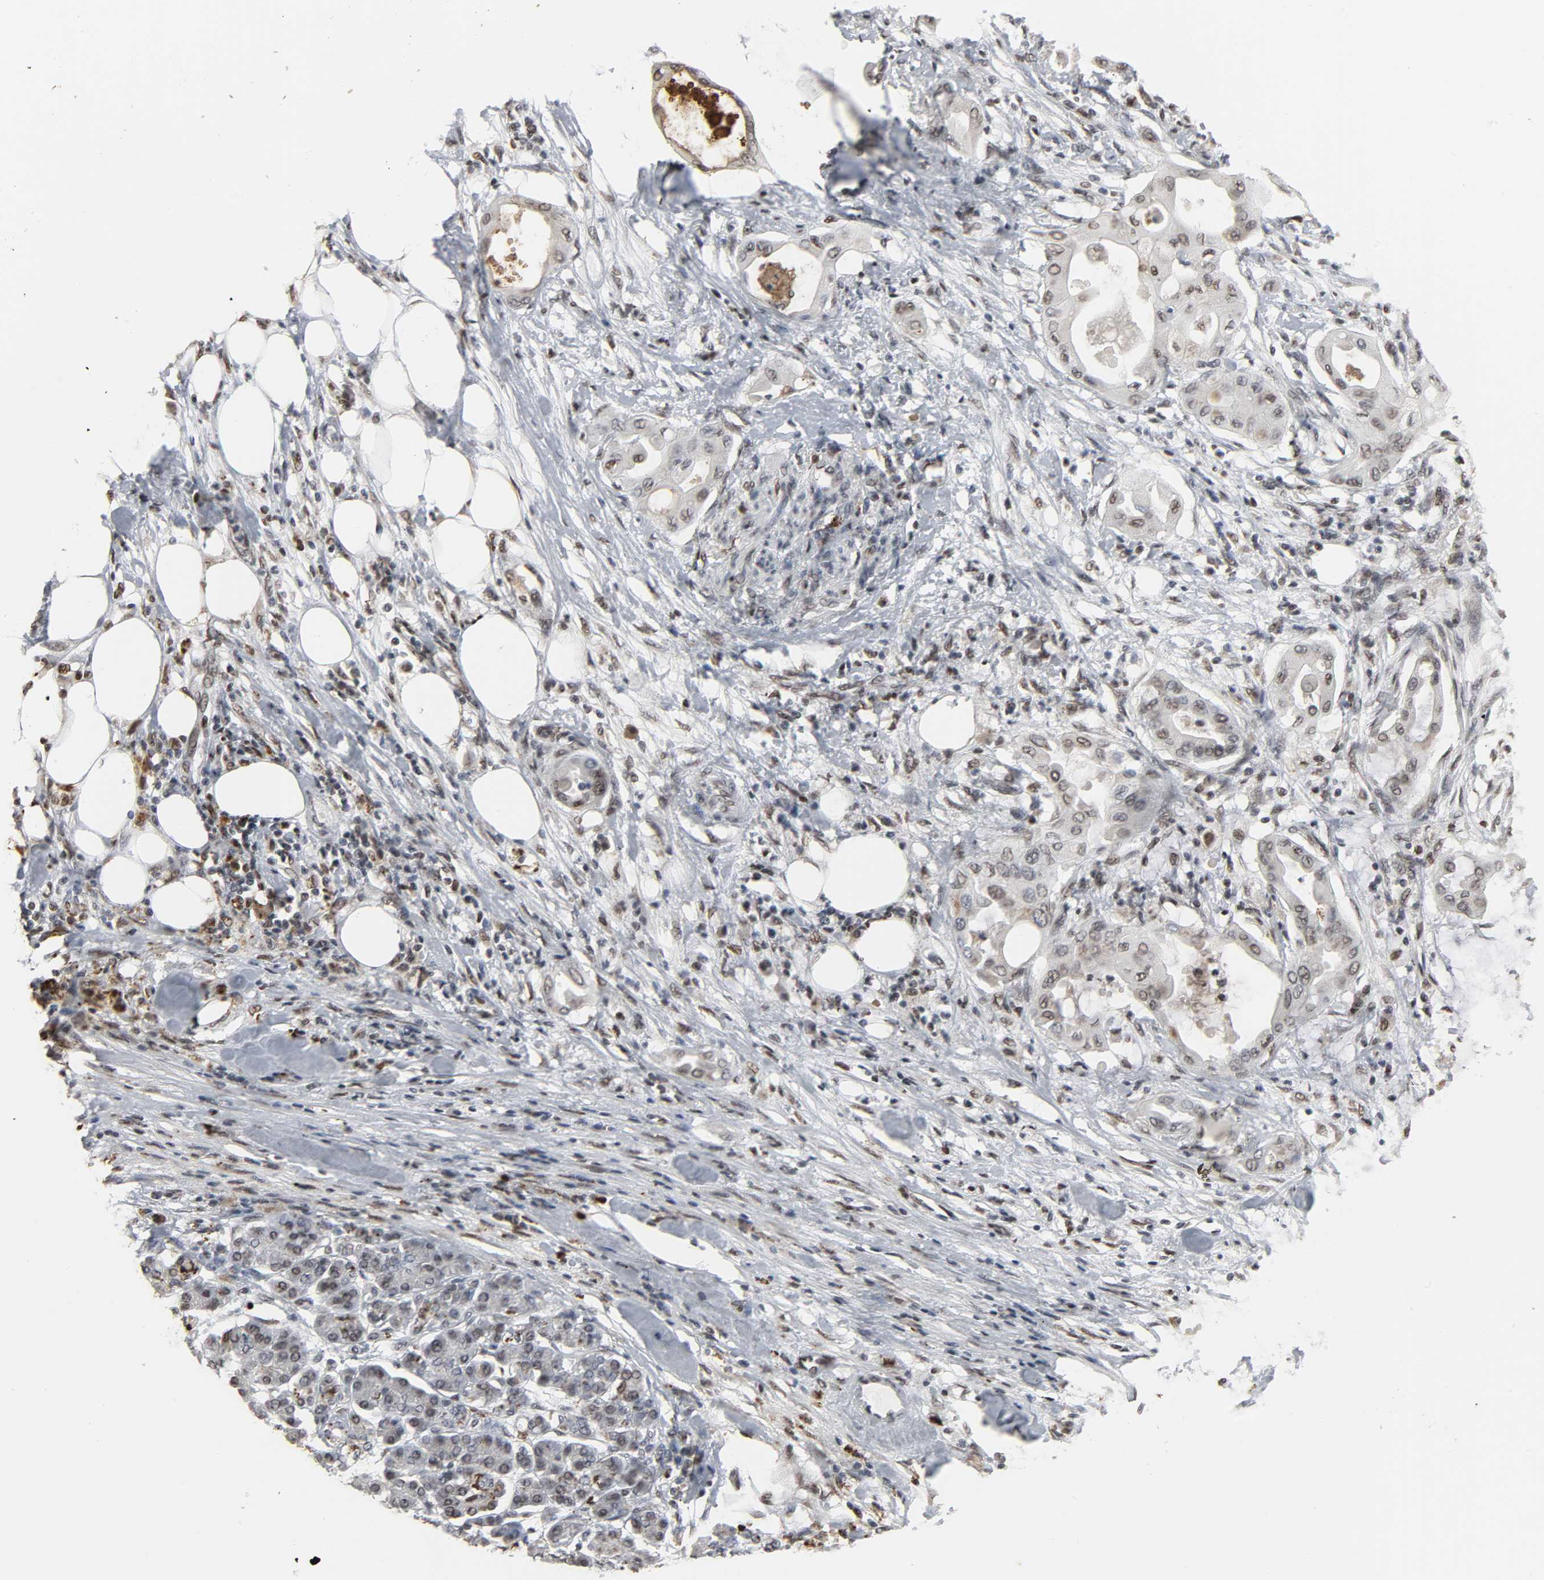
{"staining": {"intensity": "weak", "quantity": "25%-75%", "location": "nuclear"}, "tissue": "pancreatic cancer", "cell_type": "Tumor cells", "image_type": "cancer", "snomed": [{"axis": "morphology", "description": "Adenocarcinoma, NOS"}, {"axis": "morphology", "description": "Adenocarcinoma, metastatic, NOS"}, {"axis": "topography", "description": "Lymph node"}, {"axis": "topography", "description": "Pancreas"}, {"axis": "topography", "description": "Duodenum"}], "caption": "Immunohistochemistry histopathology image of human pancreatic cancer stained for a protein (brown), which exhibits low levels of weak nuclear positivity in approximately 25%-75% of tumor cells.", "gene": "DAZAP1", "patient": {"sex": "female", "age": 64}}